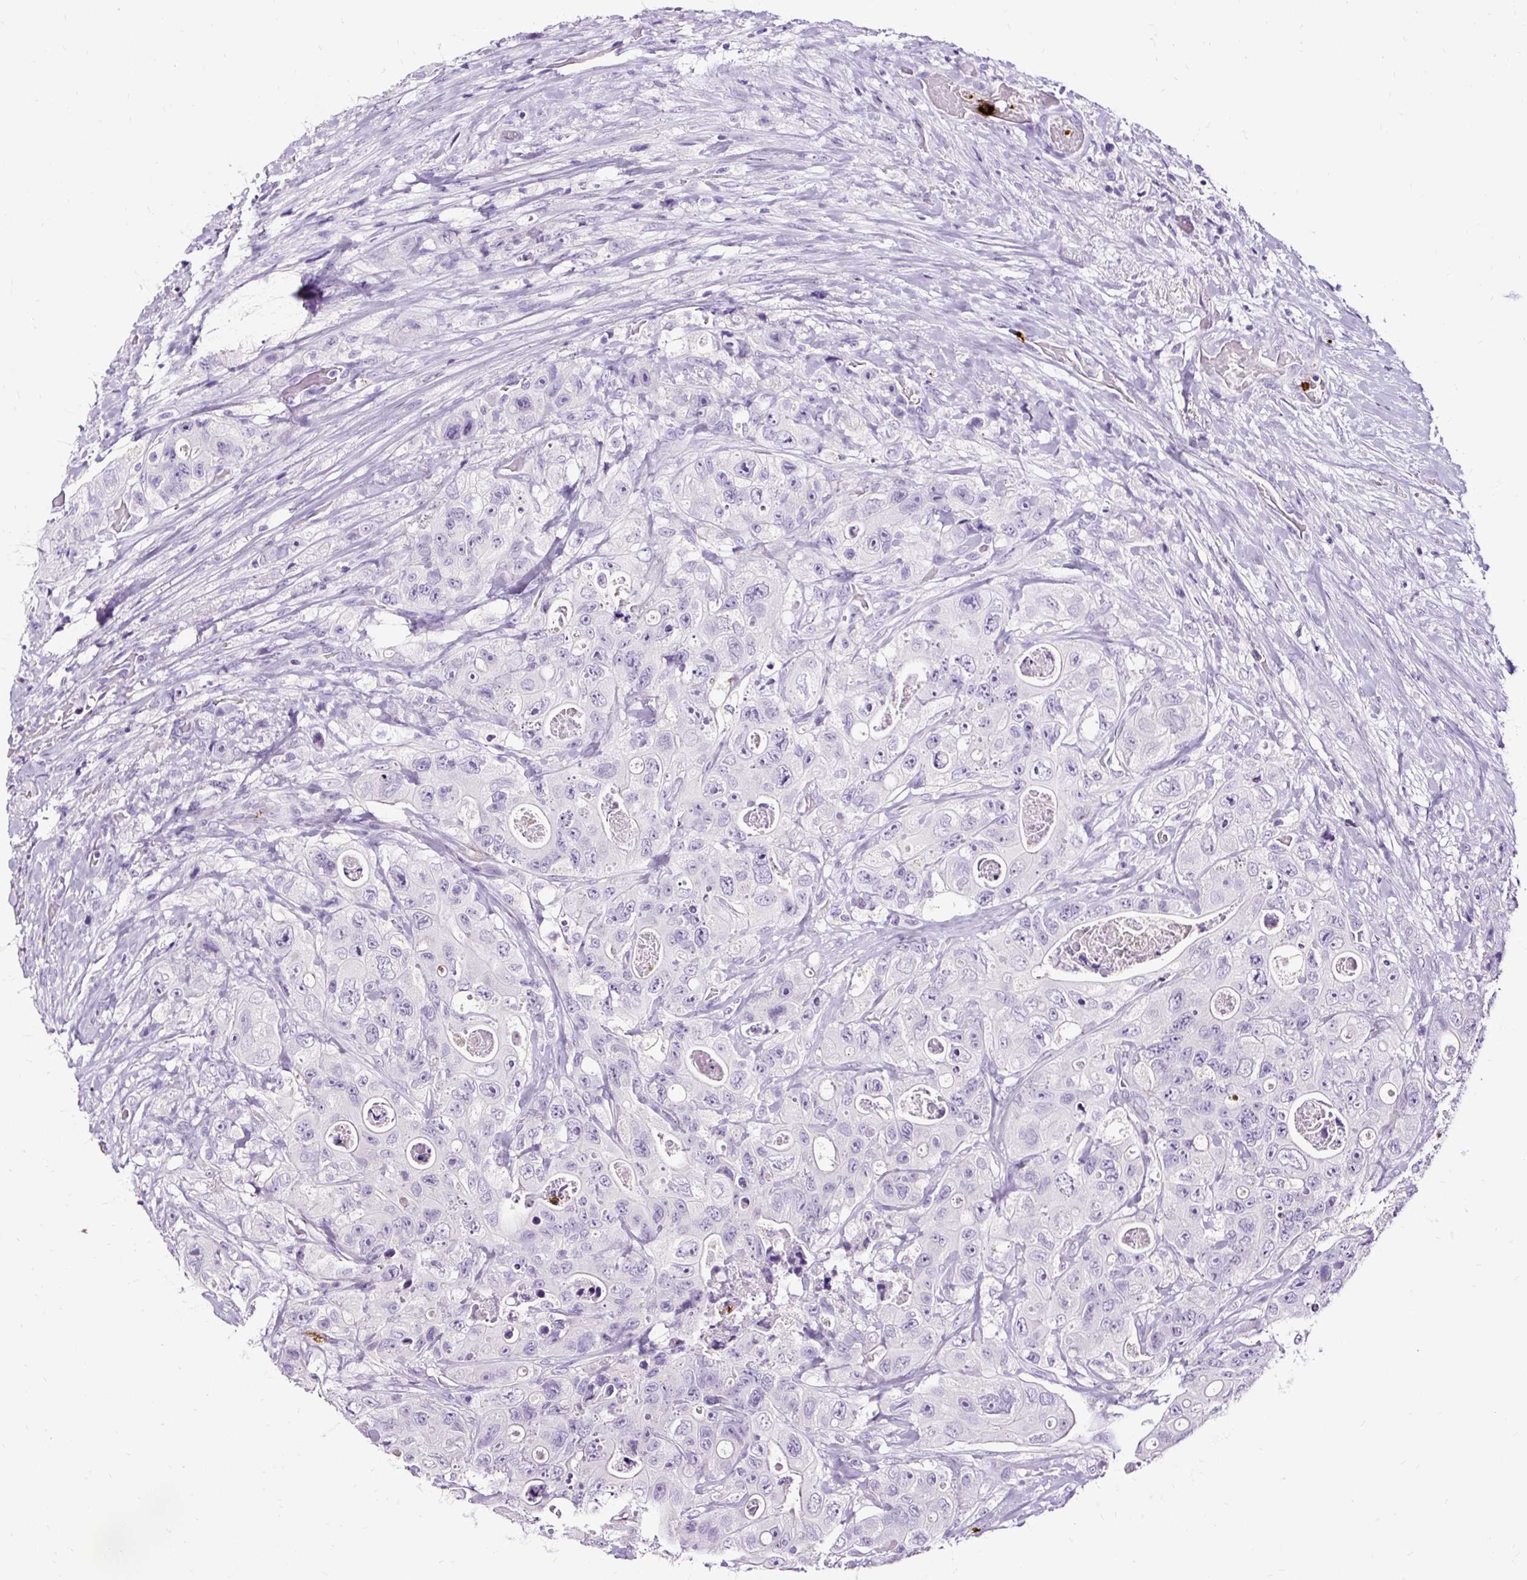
{"staining": {"intensity": "negative", "quantity": "none", "location": "none"}, "tissue": "colorectal cancer", "cell_type": "Tumor cells", "image_type": "cancer", "snomed": [{"axis": "morphology", "description": "Adenocarcinoma, NOS"}, {"axis": "topography", "description": "Colon"}], "caption": "An IHC histopathology image of colorectal cancer (adenocarcinoma) is shown. There is no staining in tumor cells of colorectal cancer (adenocarcinoma).", "gene": "SLC7A8", "patient": {"sex": "female", "age": 46}}